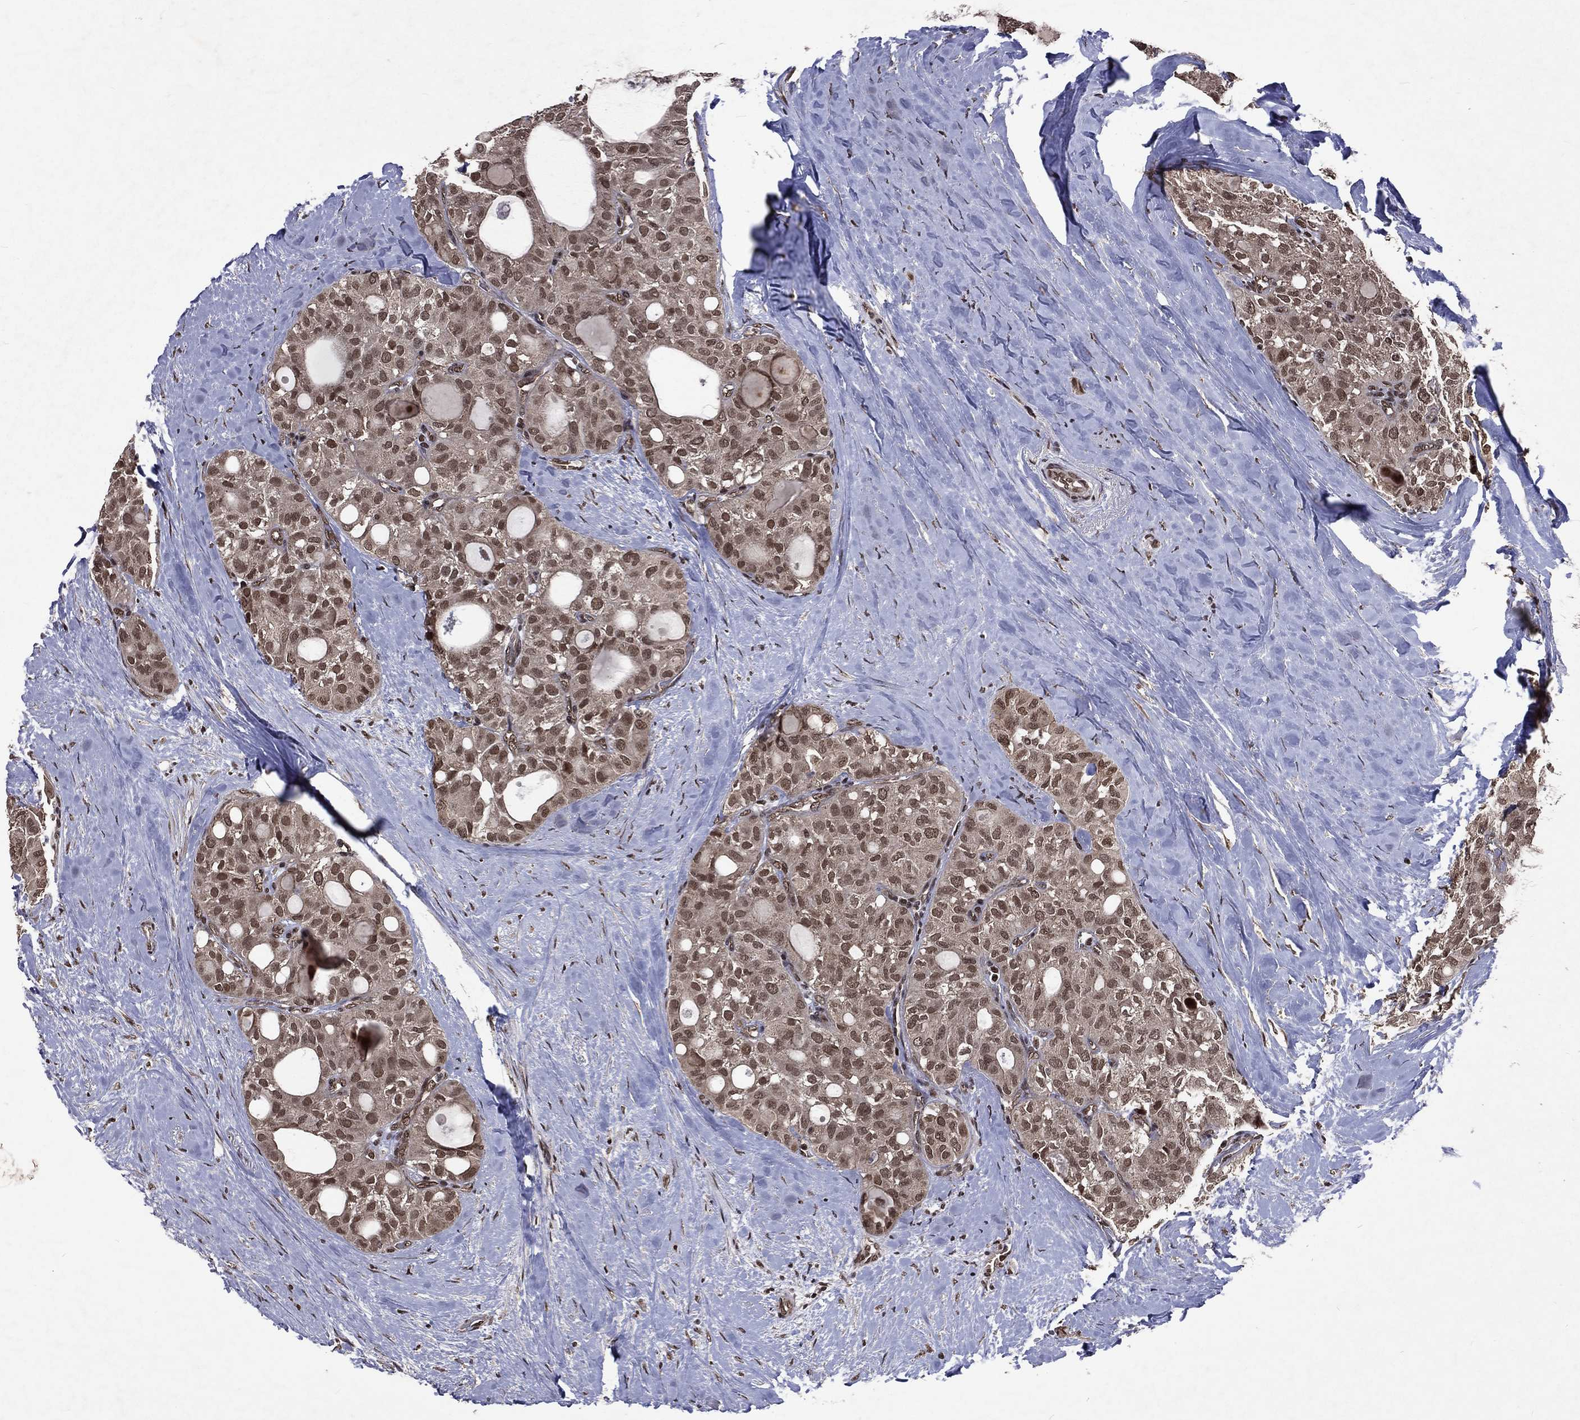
{"staining": {"intensity": "moderate", "quantity": "25%-75%", "location": "nuclear"}, "tissue": "thyroid cancer", "cell_type": "Tumor cells", "image_type": "cancer", "snomed": [{"axis": "morphology", "description": "Follicular adenoma carcinoma, NOS"}, {"axis": "topography", "description": "Thyroid gland"}], "caption": "An IHC micrograph of tumor tissue is shown. Protein staining in brown shows moderate nuclear positivity in thyroid follicular adenoma carcinoma within tumor cells.", "gene": "DMAP1", "patient": {"sex": "male", "age": 75}}